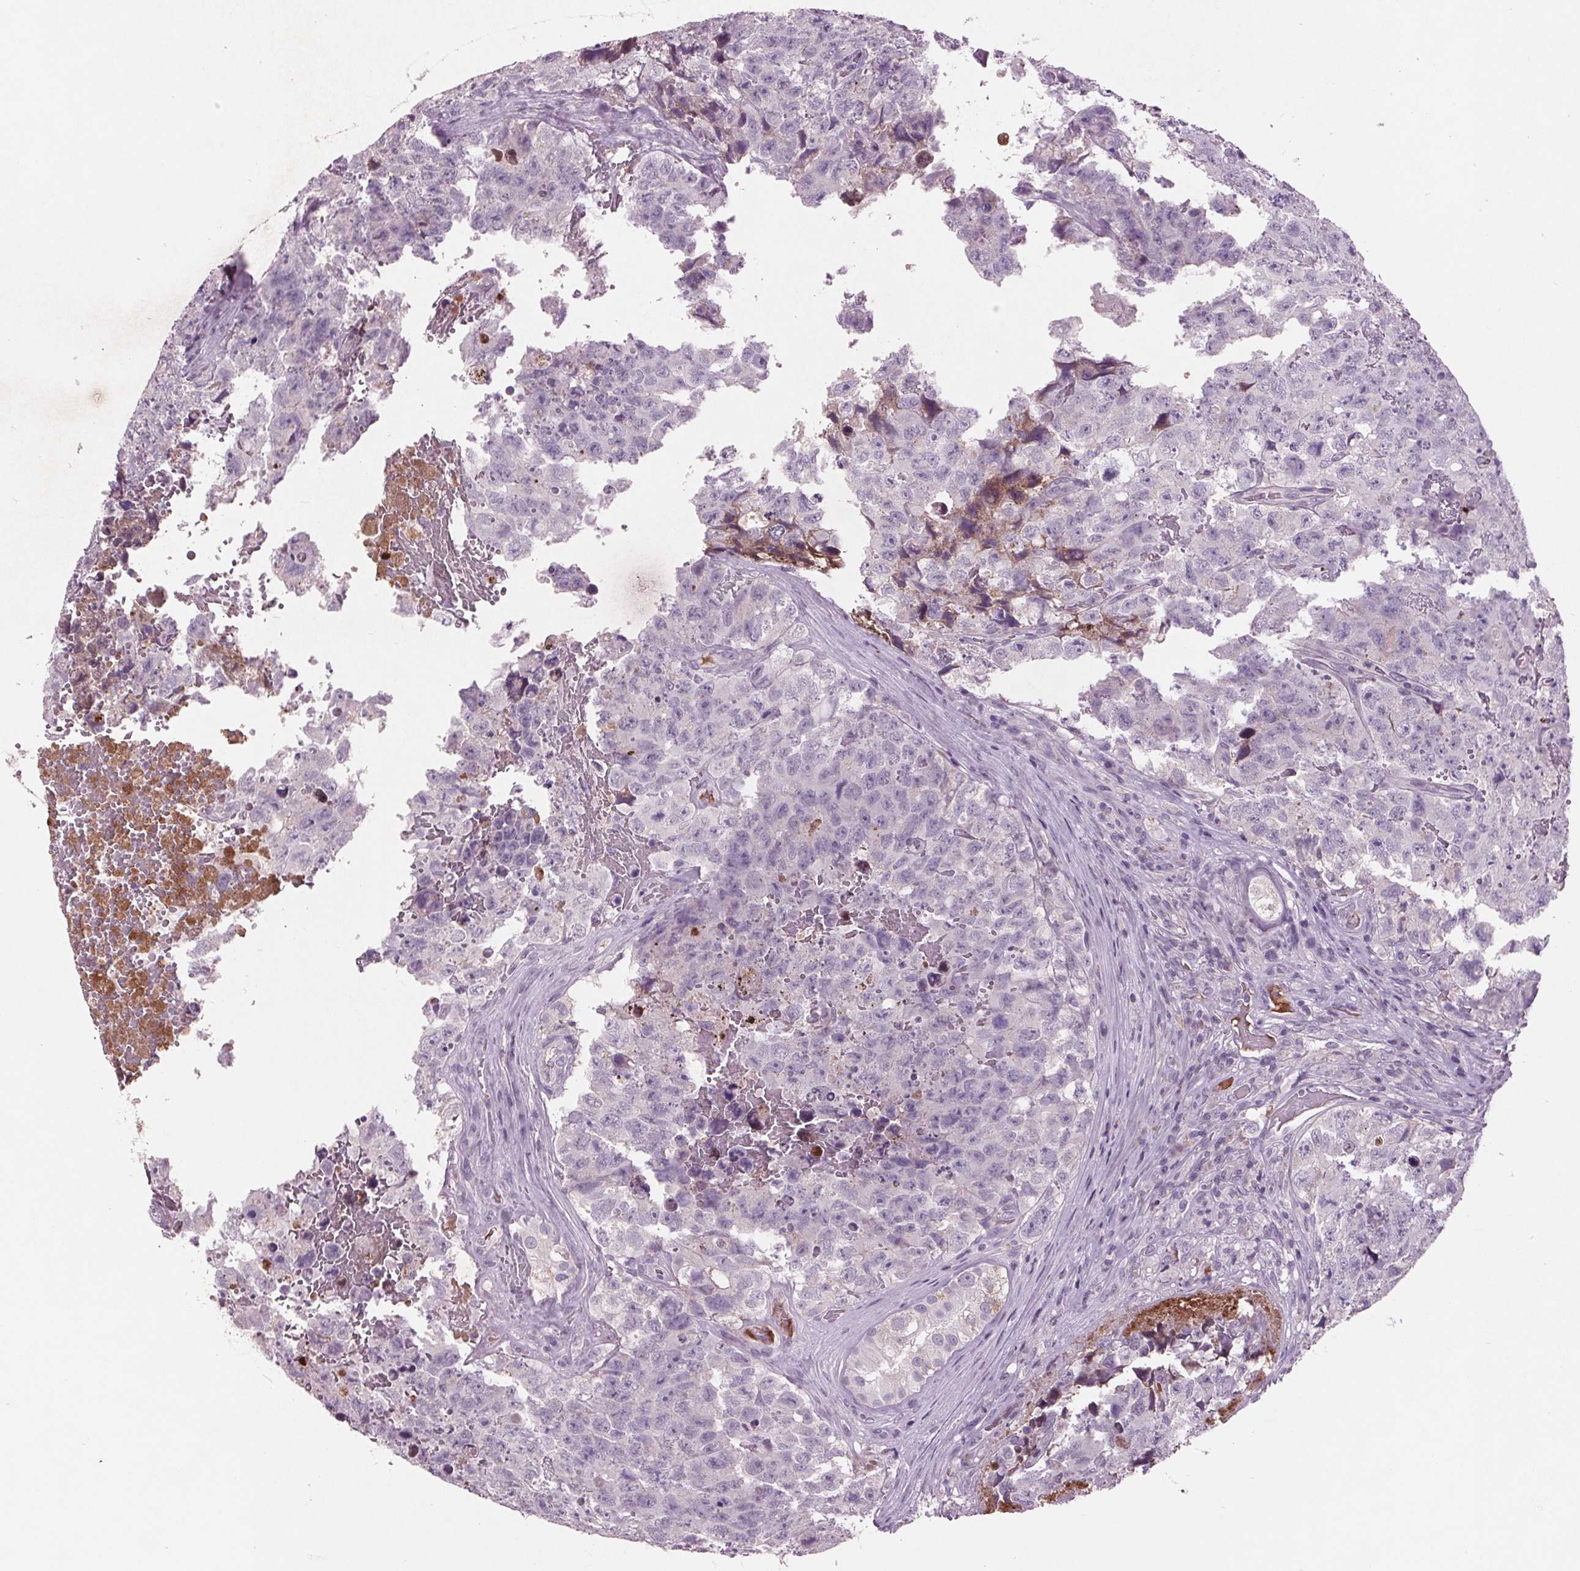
{"staining": {"intensity": "negative", "quantity": "none", "location": "none"}, "tissue": "testis cancer", "cell_type": "Tumor cells", "image_type": "cancer", "snomed": [{"axis": "morphology", "description": "Carcinoma, Embryonal, NOS"}, {"axis": "topography", "description": "Testis"}], "caption": "Testis cancer was stained to show a protein in brown. There is no significant staining in tumor cells. The staining is performed using DAB (3,3'-diaminobenzidine) brown chromogen with nuclei counter-stained in using hematoxylin.", "gene": "C6", "patient": {"sex": "male", "age": 18}}